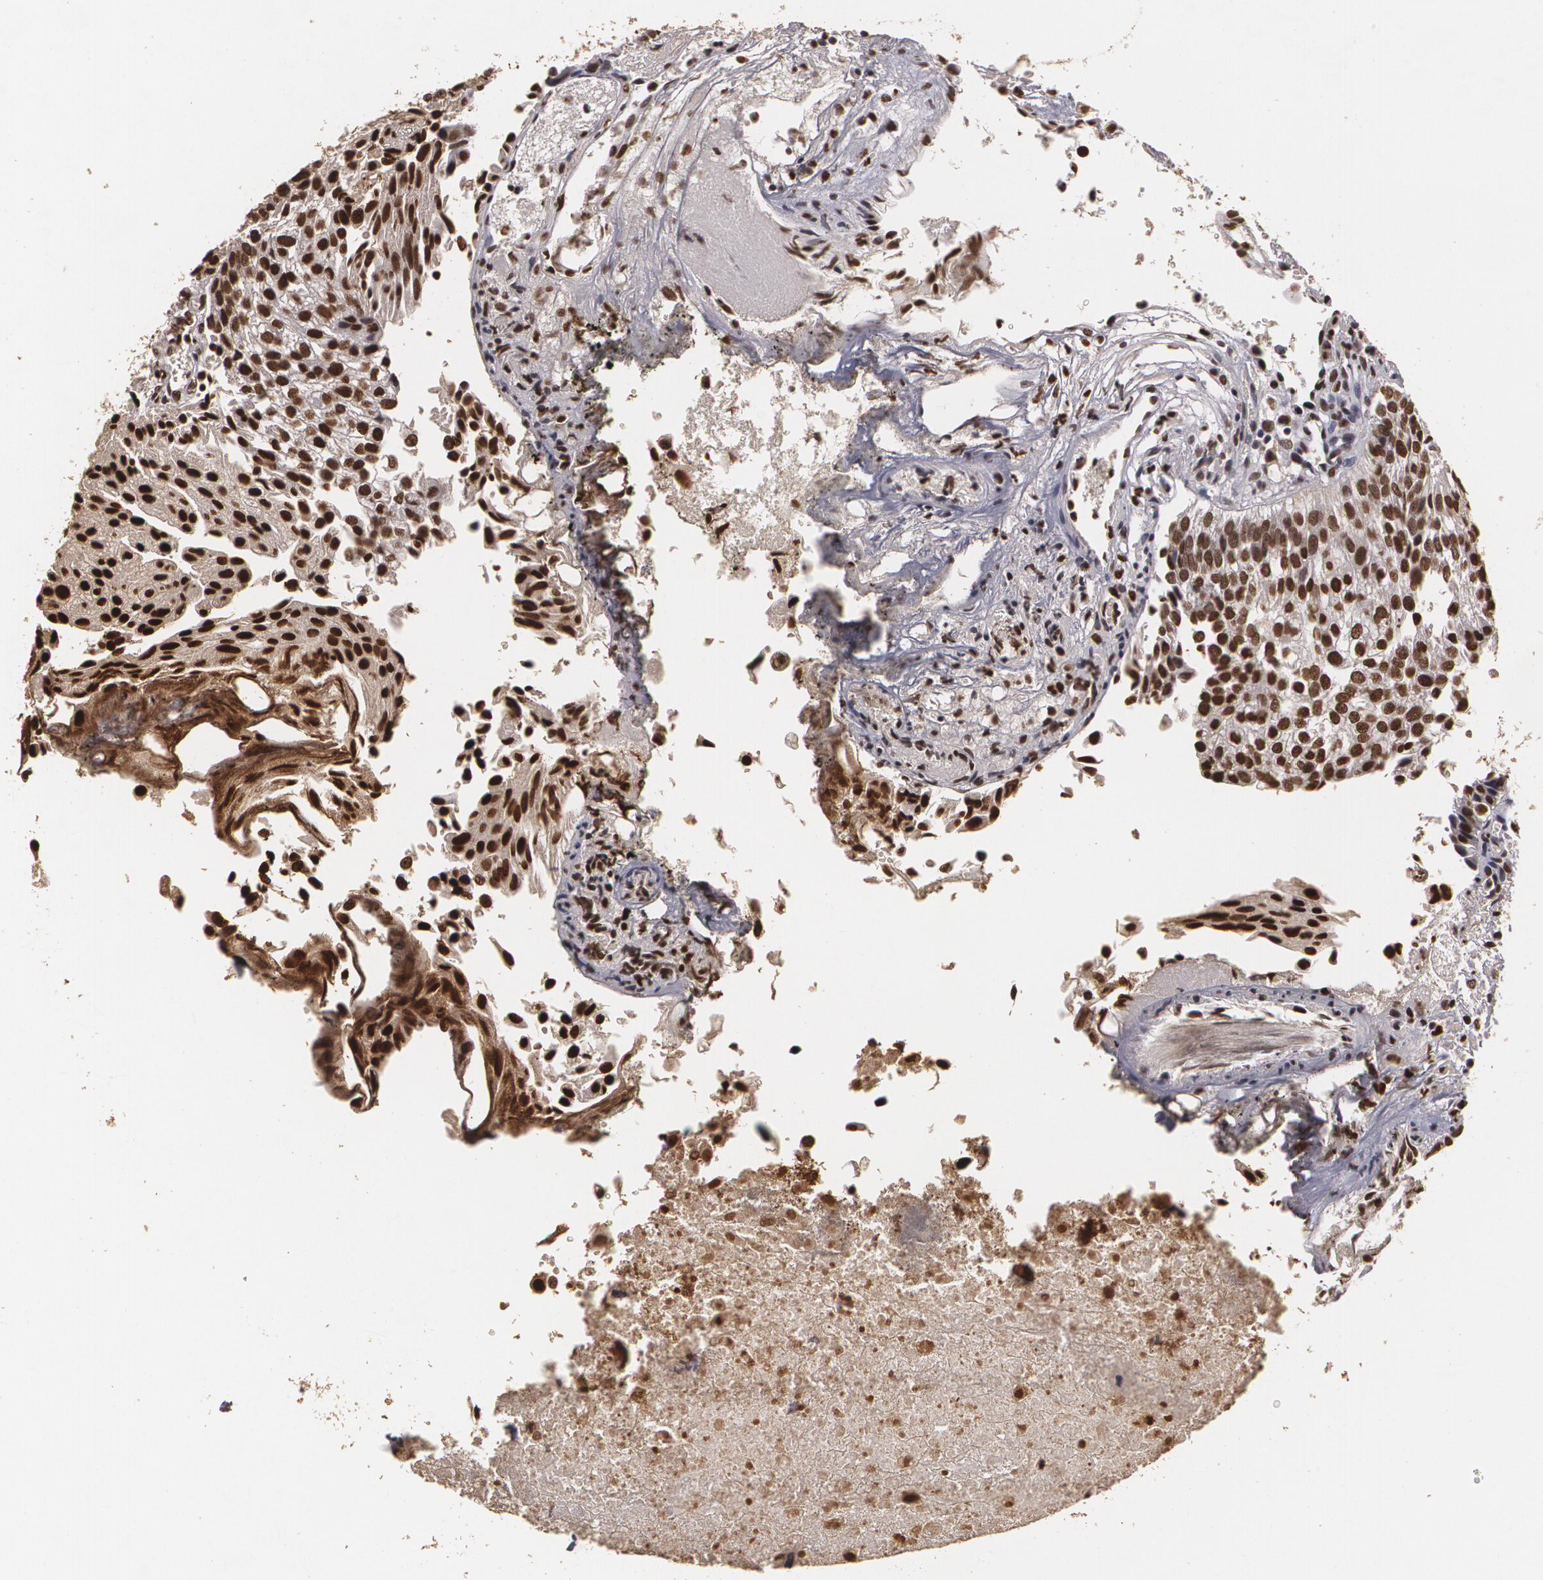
{"staining": {"intensity": "strong", "quantity": ">75%", "location": "cytoplasmic/membranous,nuclear"}, "tissue": "urothelial cancer", "cell_type": "Tumor cells", "image_type": "cancer", "snomed": [{"axis": "morphology", "description": "Urothelial carcinoma, Low grade"}, {"axis": "topography", "description": "Urinary bladder"}], "caption": "Immunohistochemistry of urothelial cancer exhibits high levels of strong cytoplasmic/membranous and nuclear staining in approximately >75% of tumor cells.", "gene": "RCOR1", "patient": {"sex": "female", "age": 89}}